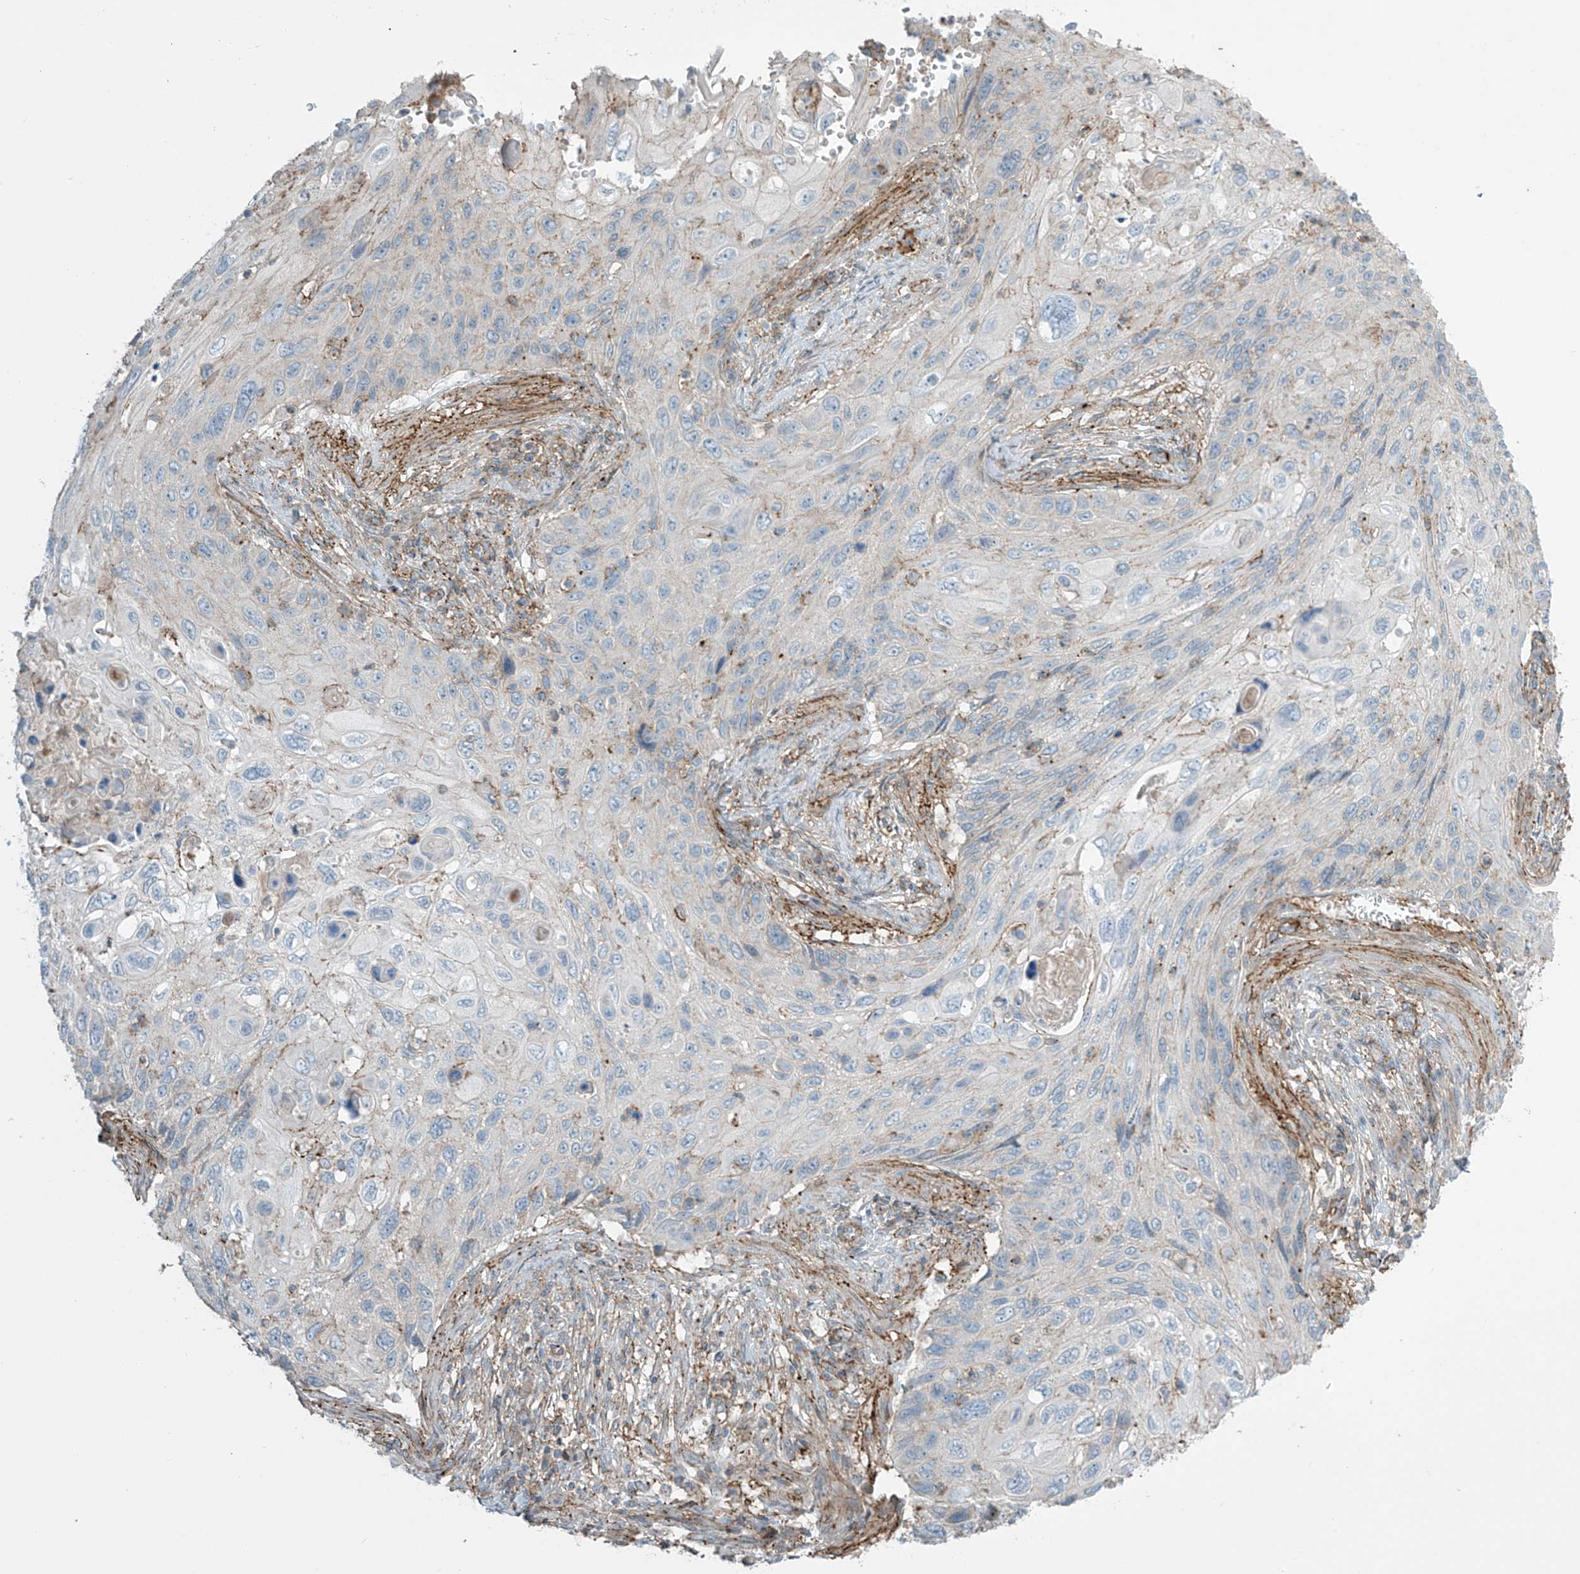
{"staining": {"intensity": "negative", "quantity": "none", "location": "none"}, "tissue": "cervical cancer", "cell_type": "Tumor cells", "image_type": "cancer", "snomed": [{"axis": "morphology", "description": "Squamous cell carcinoma, NOS"}, {"axis": "topography", "description": "Cervix"}], "caption": "This is a photomicrograph of IHC staining of cervical squamous cell carcinoma, which shows no expression in tumor cells.", "gene": "SLC9A2", "patient": {"sex": "female", "age": 70}}